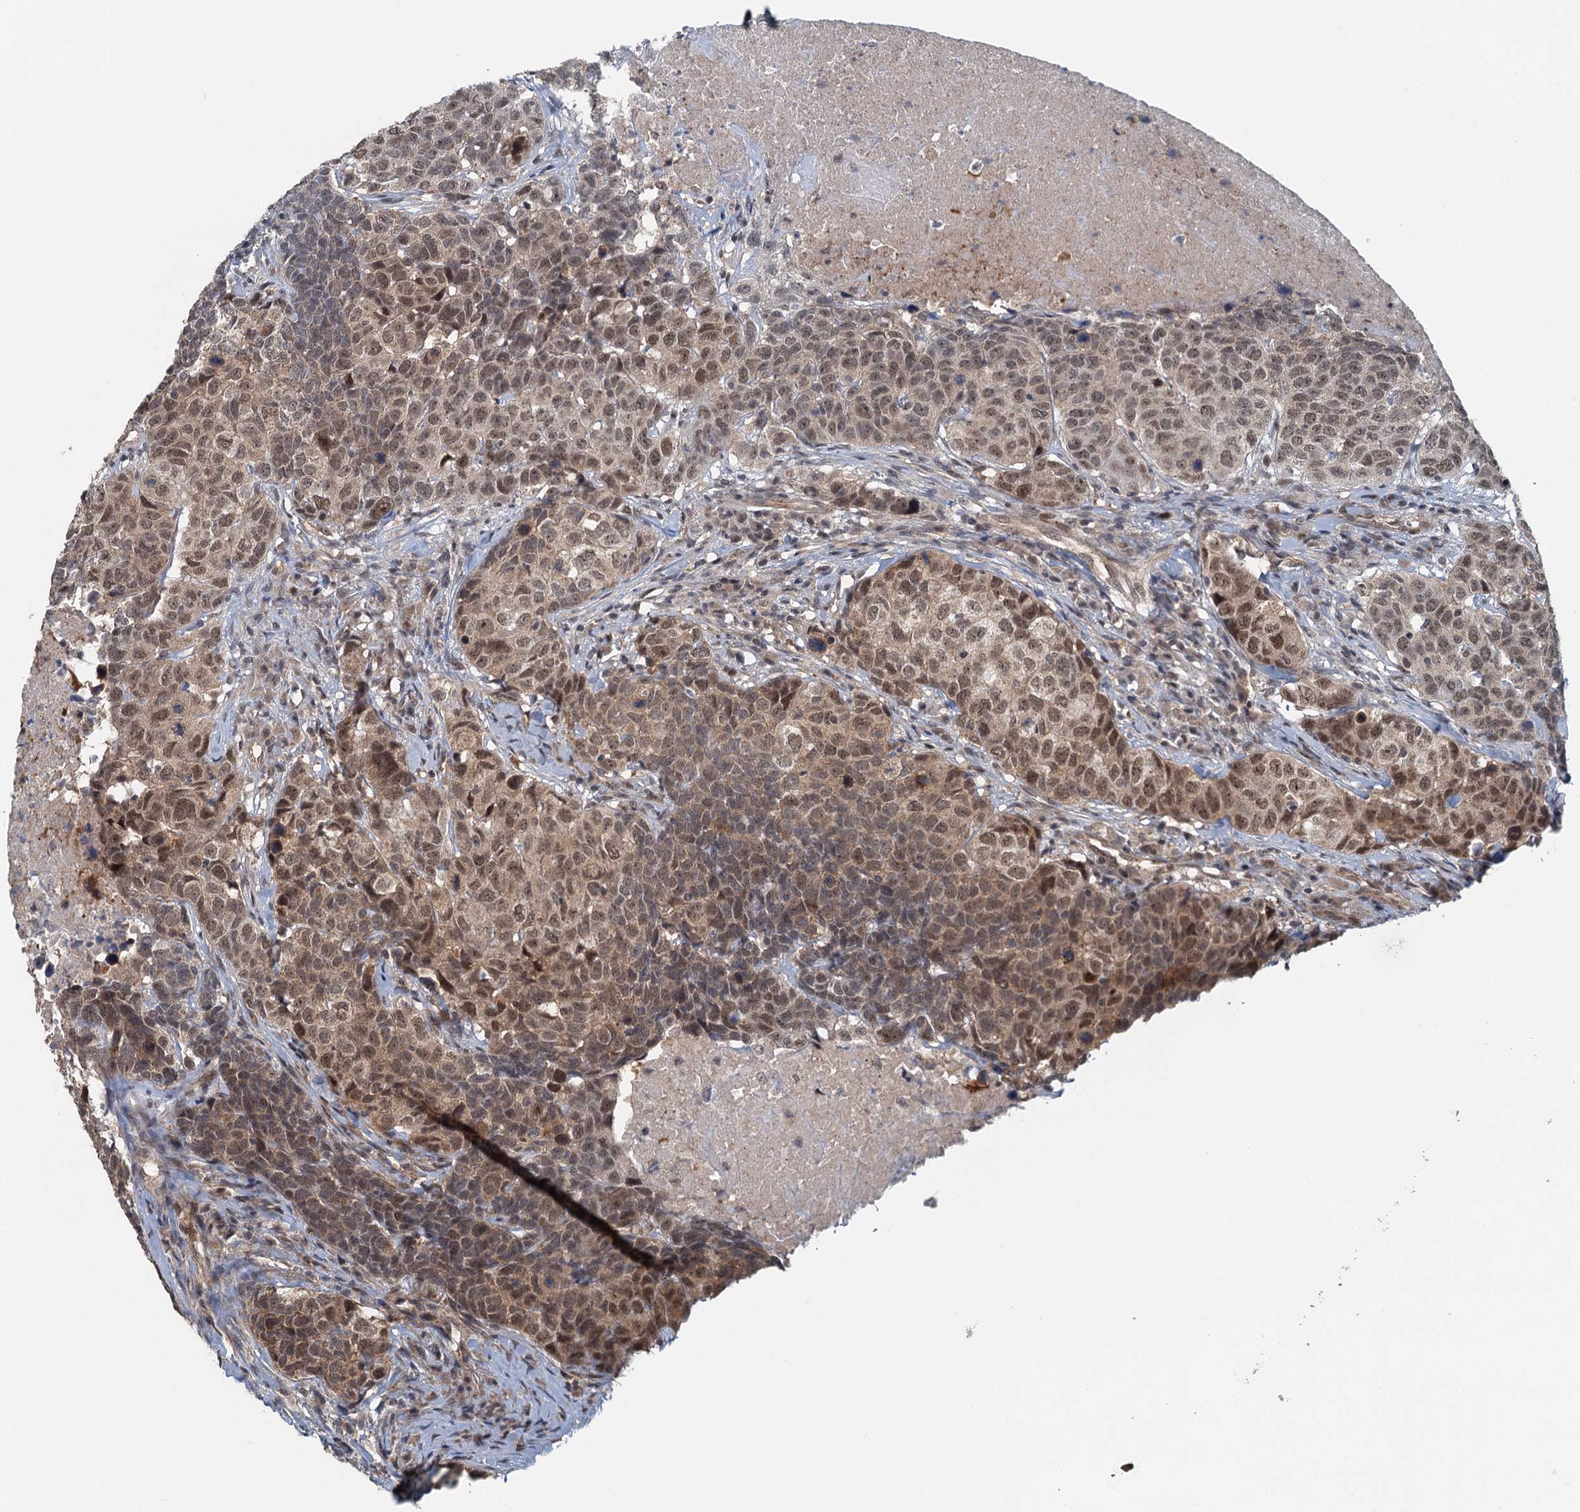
{"staining": {"intensity": "moderate", "quantity": ">75%", "location": "nuclear"}, "tissue": "head and neck cancer", "cell_type": "Tumor cells", "image_type": "cancer", "snomed": [{"axis": "morphology", "description": "Squamous cell carcinoma, NOS"}, {"axis": "topography", "description": "Head-Neck"}], "caption": "Immunohistochemistry (DAB) staining of human squamous cell carcinoma (head and neck) demonstrates moderate nuclear protein staining in about >75% of tumor cells.", "gene": "TAS2R42", "patient": {"sex": "male", "age": 66}}